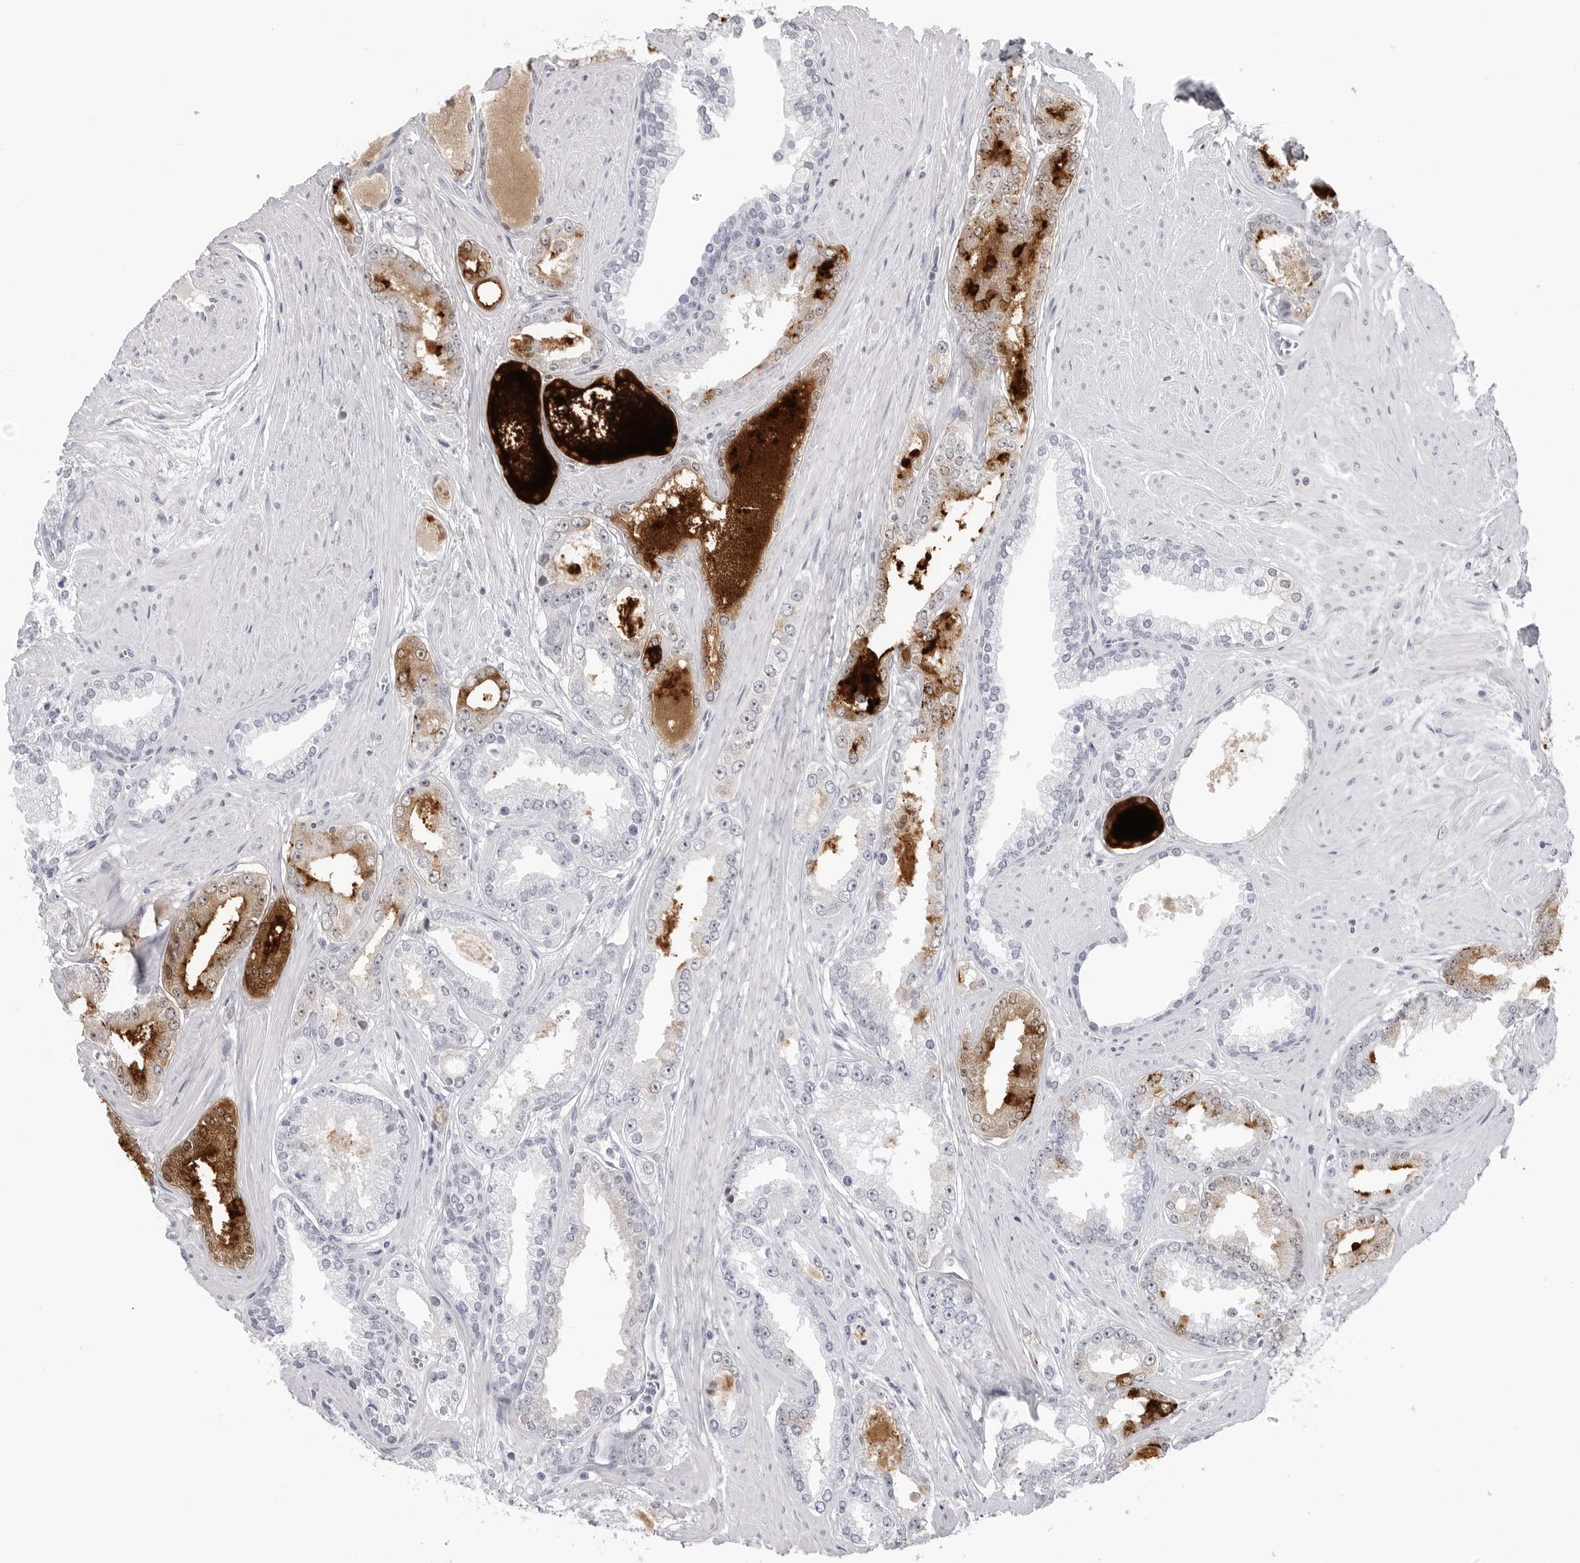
{"staining": {"intensity": "moderate", "quantity": "<25%", "location": "cytoplasmic/membranous"}, "tissue": "prostate cancer", "cell_type": "Tumor cells", "image_type": "cancer", "snomed": [{"axis": "morphology", "description": "Adenocarcinoma, Low grade"}, {"axis": "topography", "description": "Prostate"}], "caption": "This is an image of immunohistochemistry staining of adenocarcinoma (low-grade) (prostate), which shows moderate staining in the cytoplasmic/membranous of tumor cells.", "gene": "CST2", "patient": {"sex": "male", "age": 62}}